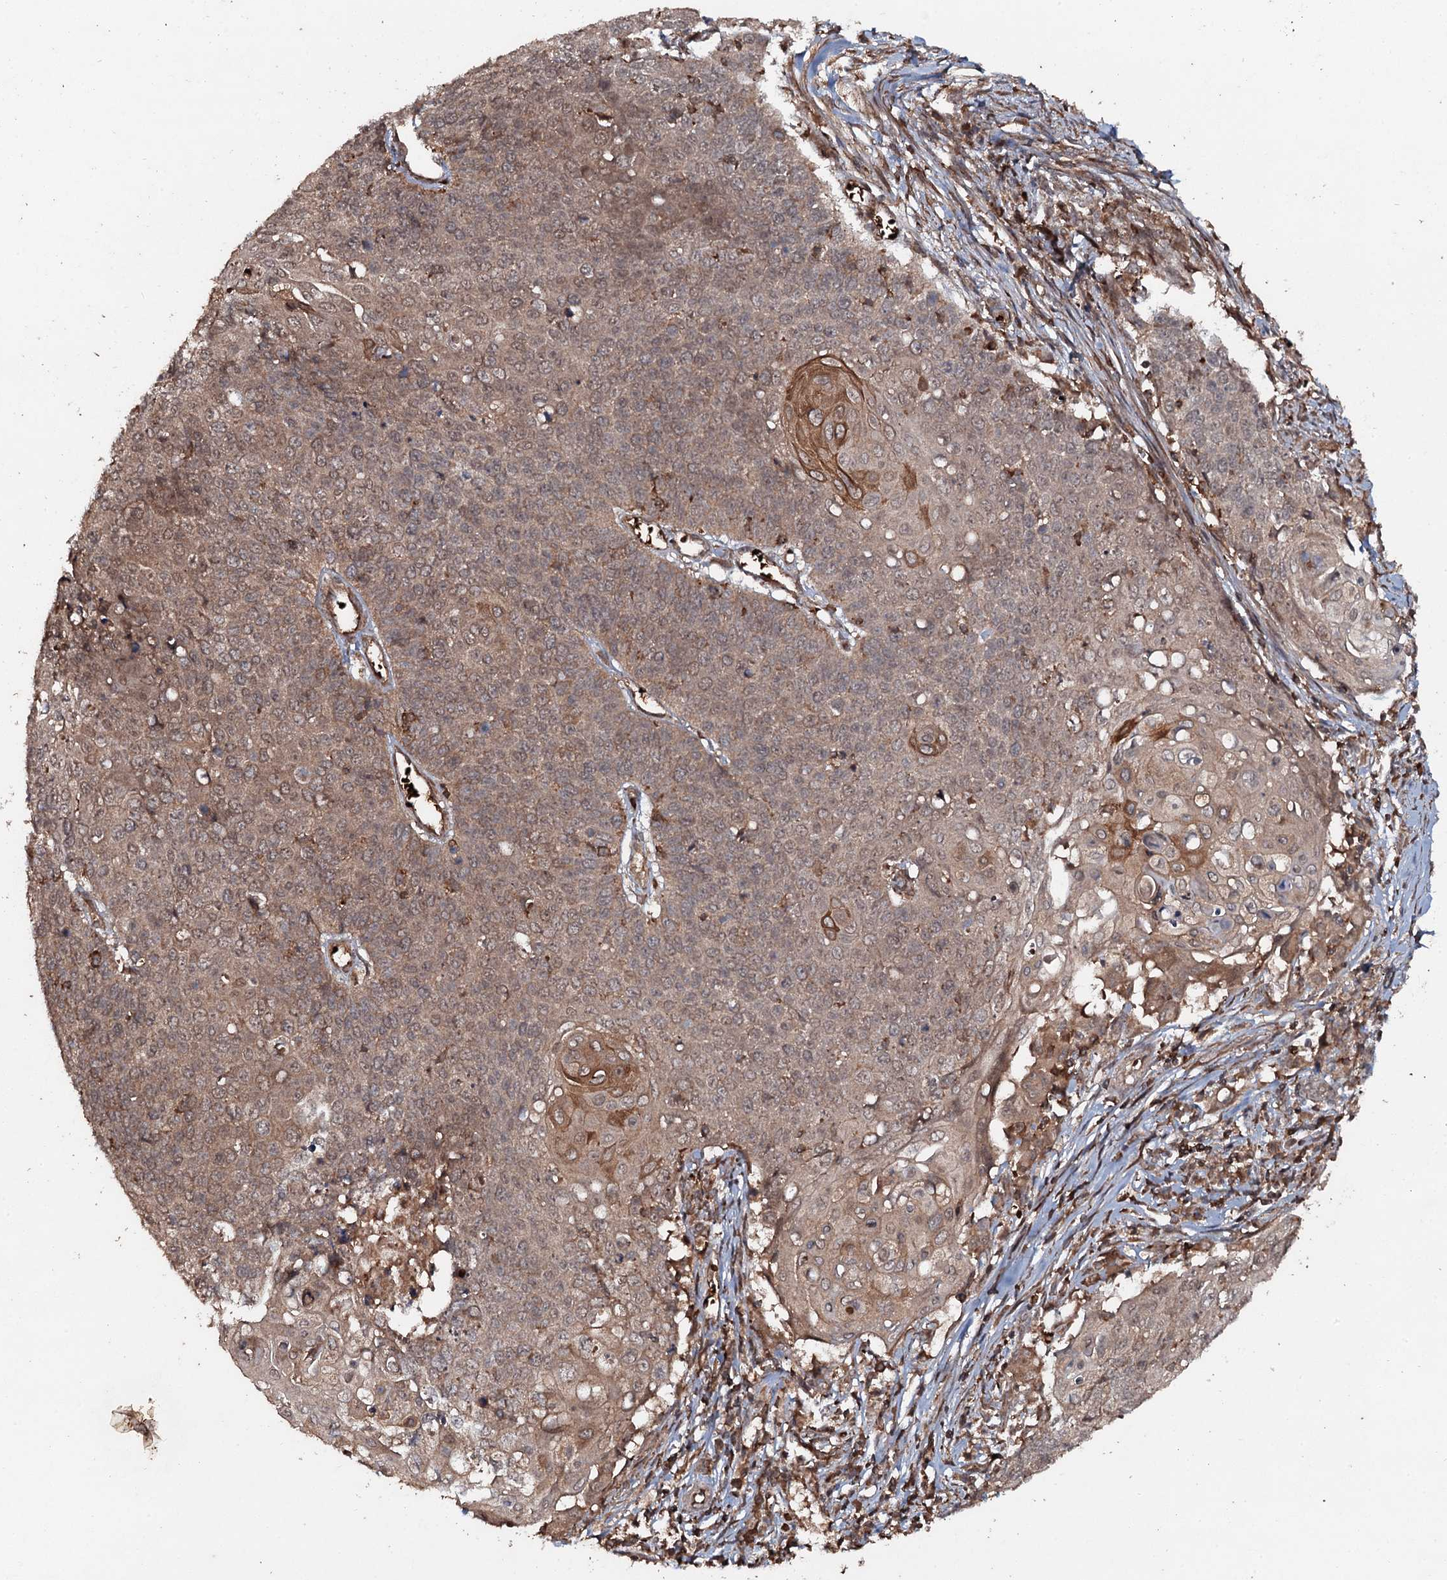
{"staining": {"intensity": "moderate", "quantity": "25%-75%", "location": "cytoplasmic/membranous"}, "tissue": "cervical cancer", "cell_type": "Tumor cells", "image_type": "cancer", "snomed": [{"axis": "morphology", "description": "Squamous cell carcinoma, NOS"}, {"axis": "topography", "description": "Cervix"}], "caption": "Immunohistochemical staining of squamous cell carcinoma (cervical) displays moderate cytoplasmic/membranous protein expression in about 25%-75% of tumor cells. (brown staining indicates protein expression, while blue staining denotes nuclei).", "gene": "ADGRG3", "patient": {"sex": "female", "age": 39}}